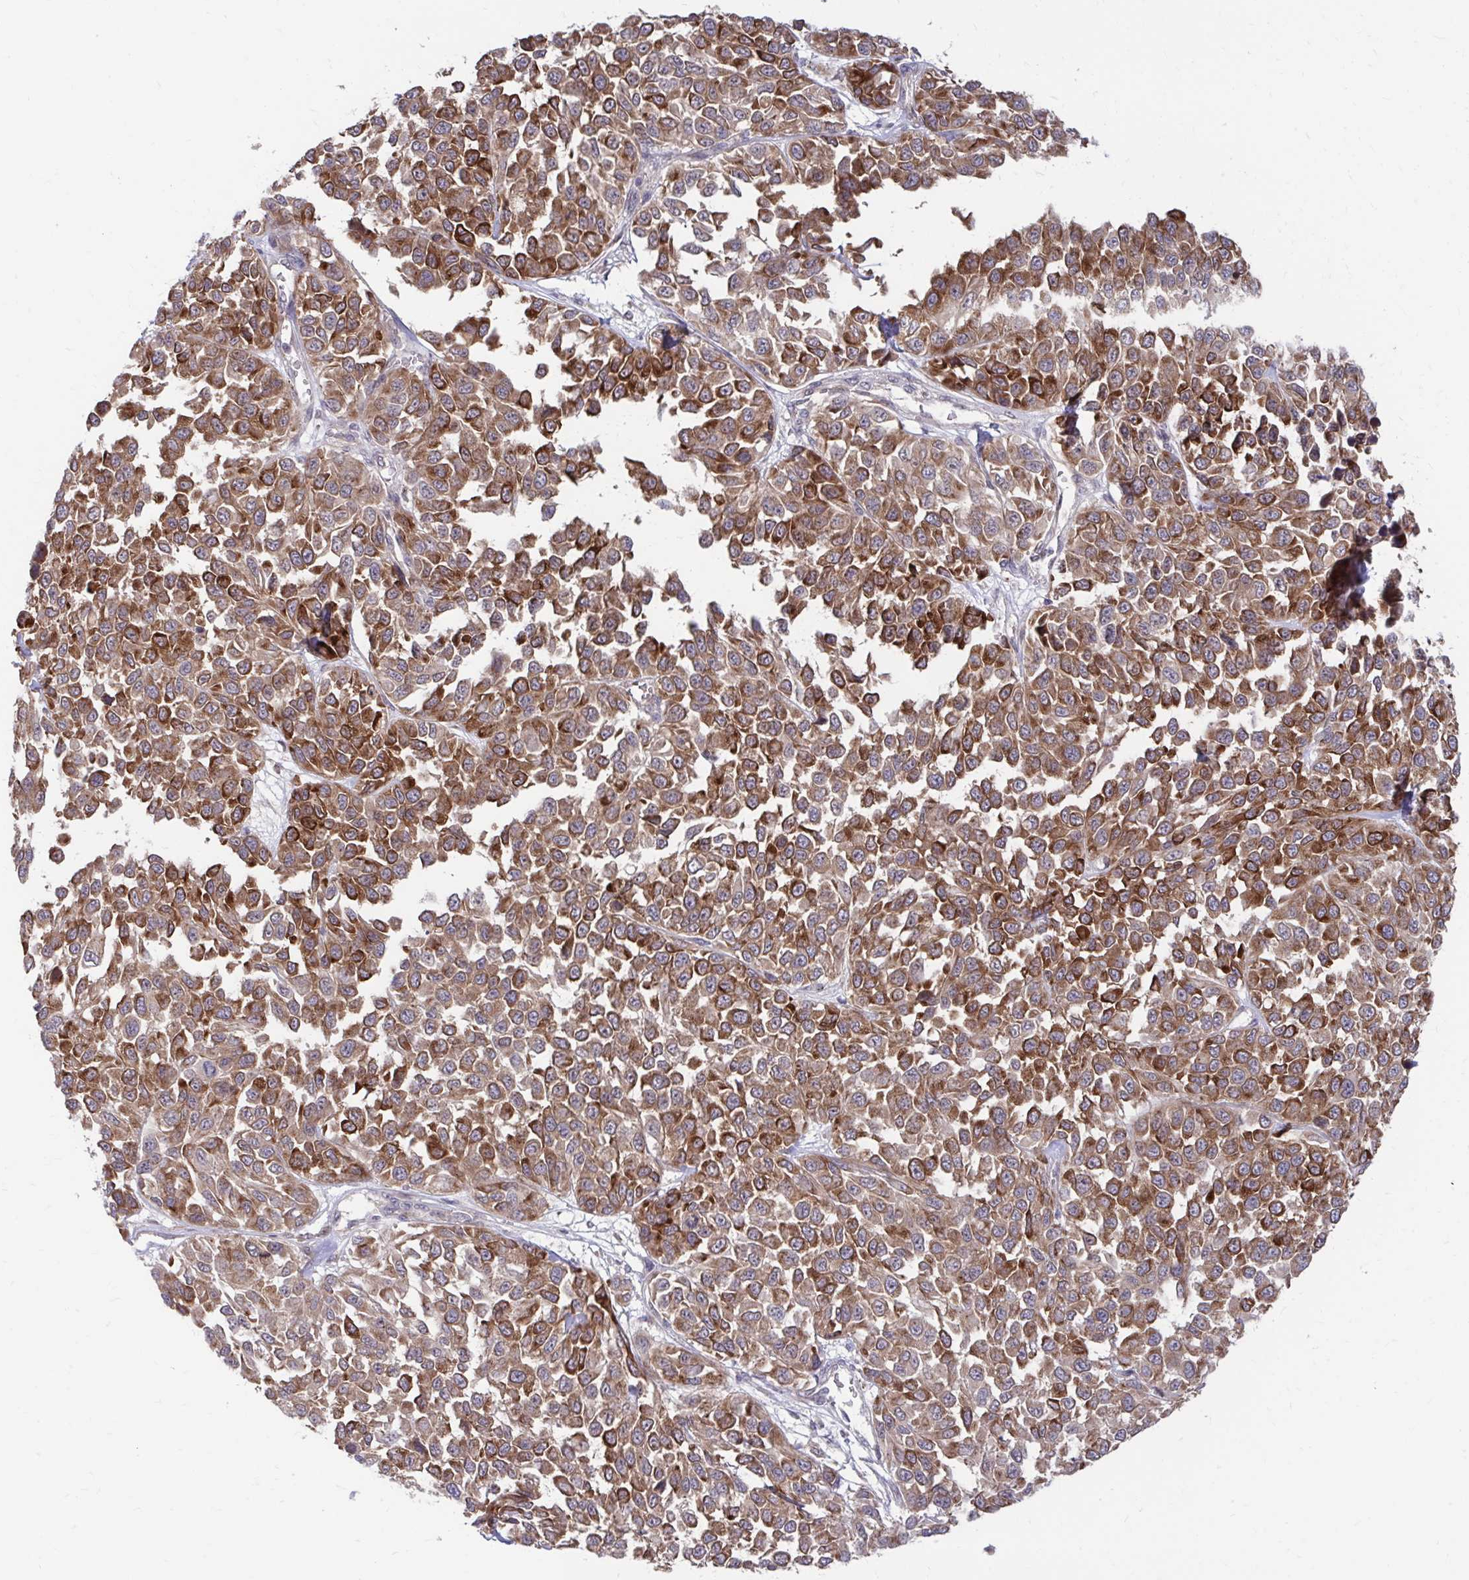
{"staining": {"intensity": "strong", "quantity": ">75%", "location": "cytoplasmic/membranous"}, "tissue": "melanoma", "cell_type": "Tumor cells", "image_type": "cancer", "snomed": [{"axis": "morphology", "description": "Malignant melanoma, NOS"}, {"axis": "topography", "description": "Skin"}], "caption": "Immunohistochemical staining of melanoma shows strong cytoplasmic/membranous protein expression in about >75% of tumor cells.", "gene": "ITPR2", "patient": {"sex": "male", "age": 62}}